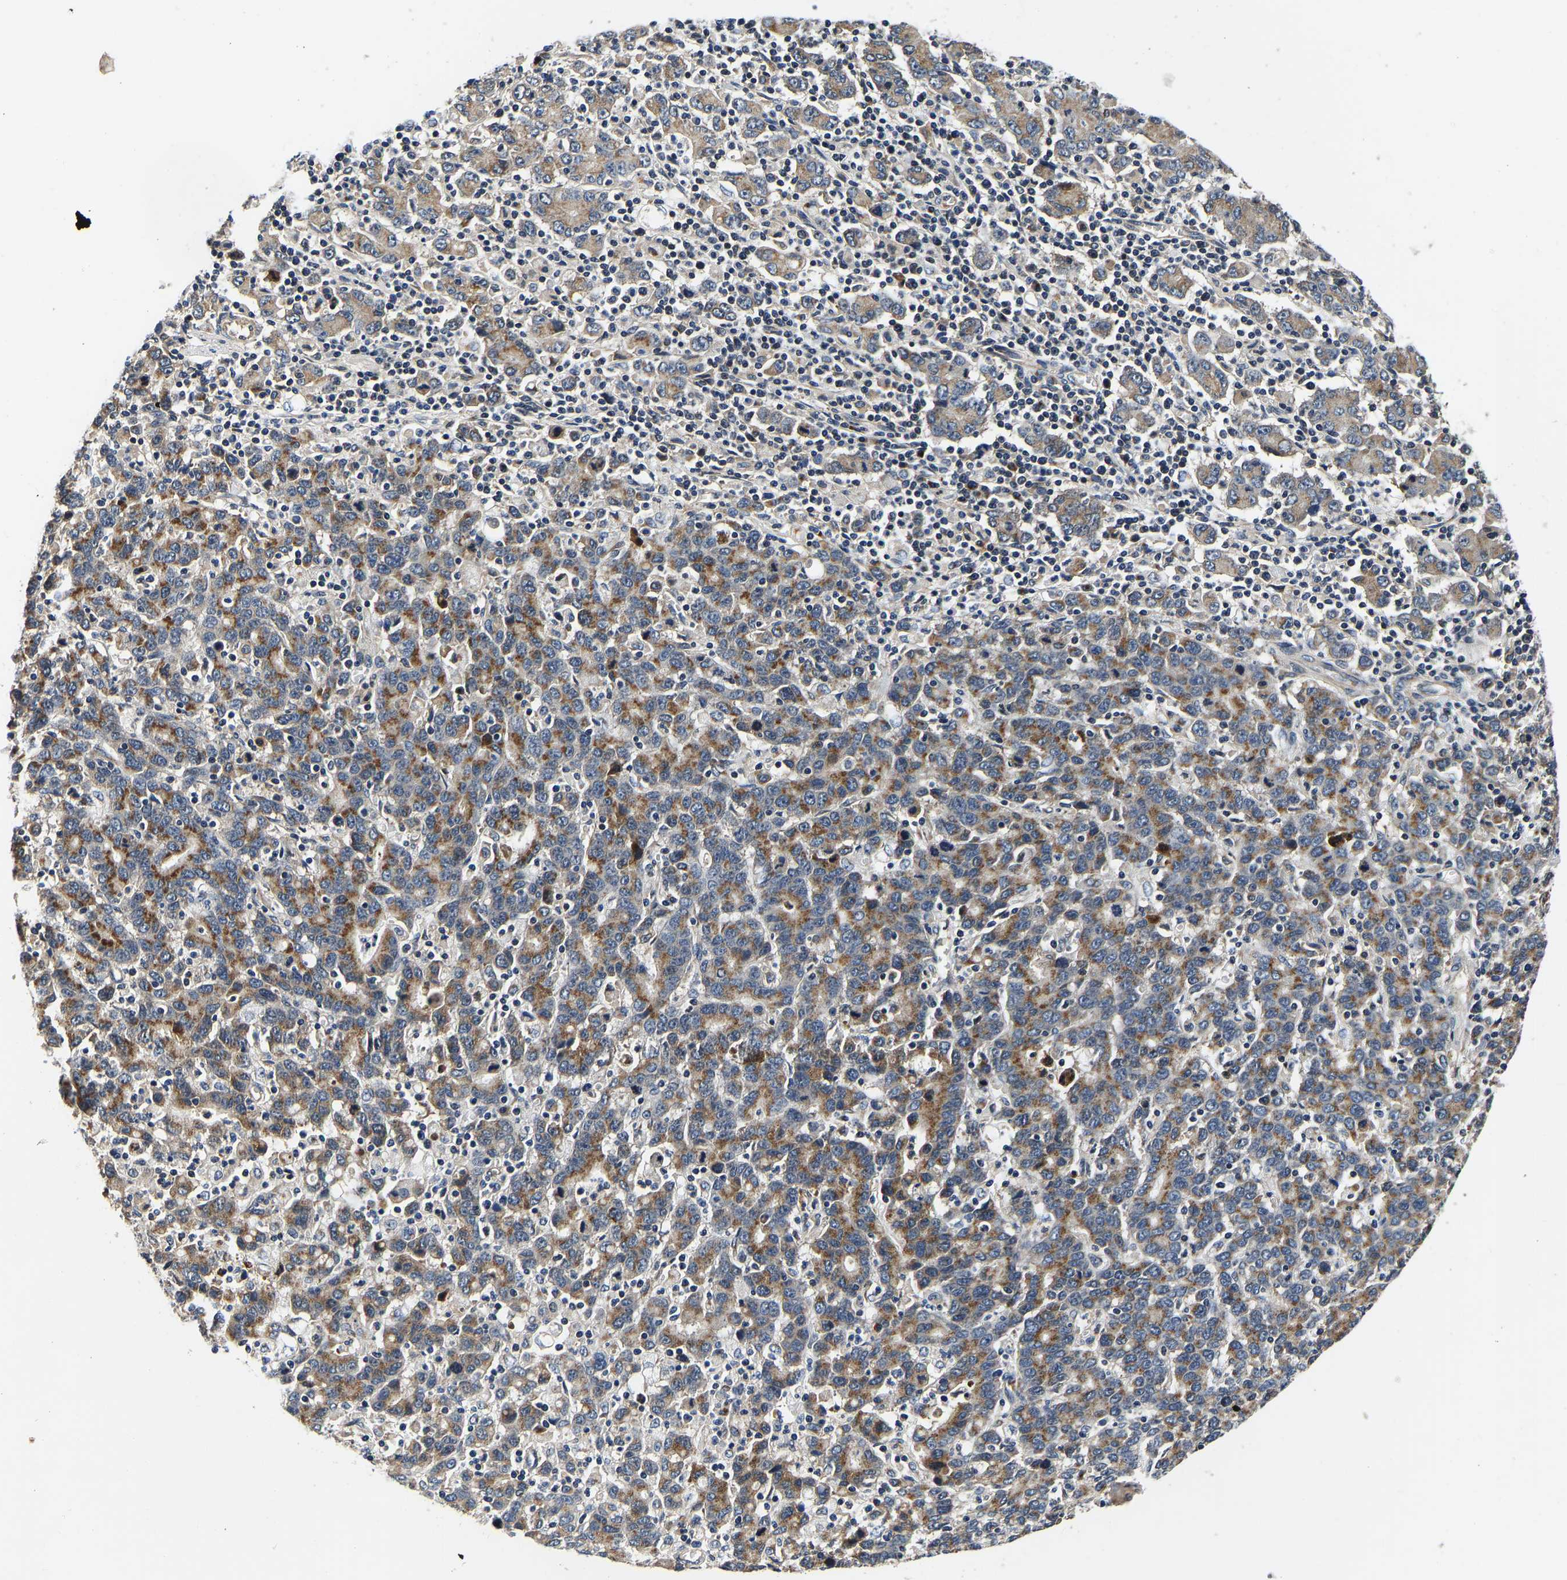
{"staining": {"intensity": "moderate", "quantity": ">75%", "location": "cytoplasmic/membranous"}, "tissue": "stomach cancer", "cell_type": "Tumor cells", "image_type": "cancer", "snomed": [{"axis": "morphology", "description": "Adenocarcinoma, NOS"}, {"axis": "topography", "description": "Stomach, upper"}], "caption": "Protein staining reveals moderate cytoplasmic/membranous expression in approximately >75% of tumor cells in stomach cancer.", "gene": "RABAC1", "patient": {"sex": "male", "age": 69}}